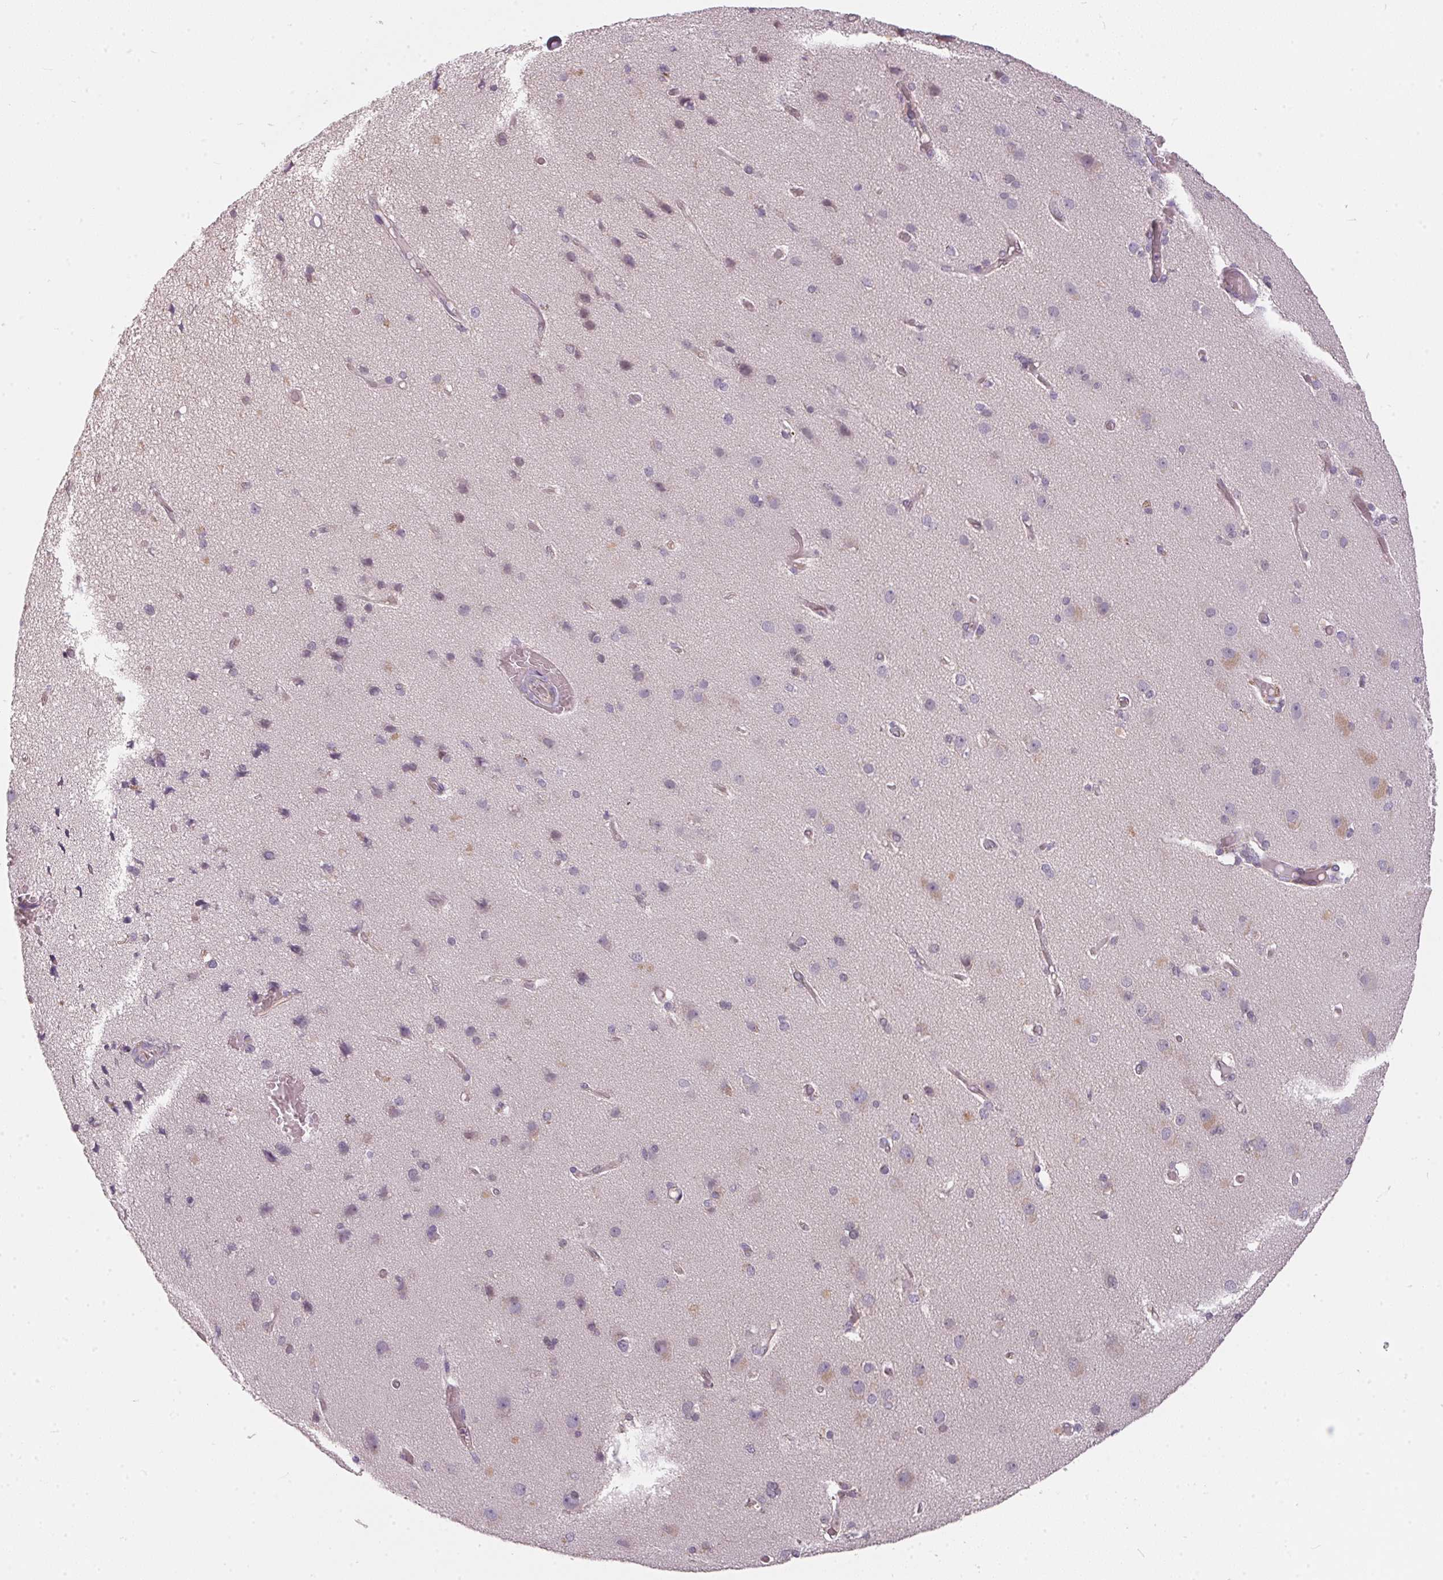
{"staining": {"intensity": "negative", "quantity": "none", "location": "none"}, "tissue": "cerebral cortex", "cell_type": "Endothelial cells", "image_type": "normal", "snomed": [{"axis": "morphology", "description": "Normal tissue, NOS"}, {"axis": "morphology", "description": "Glioma, malignant, High grade"}, {"axis": "topography", "description": "Cerebral cortex"}], "caption": "High magnification brightfield microscopy of unremarkable cerebral cortex stained with DAB (3,3'-diaminobenzidine) (brown) and counterstained with hematoxylin (blue): endothelial cells show no significant staining. The staining was performed using DAB to visualize the protein expression in brown, while the nuclei were stained in blue with hematoxylin (Magnification: 20x).", "gene": "BLMH", "patient": {"sex": "male", "age": 71}}